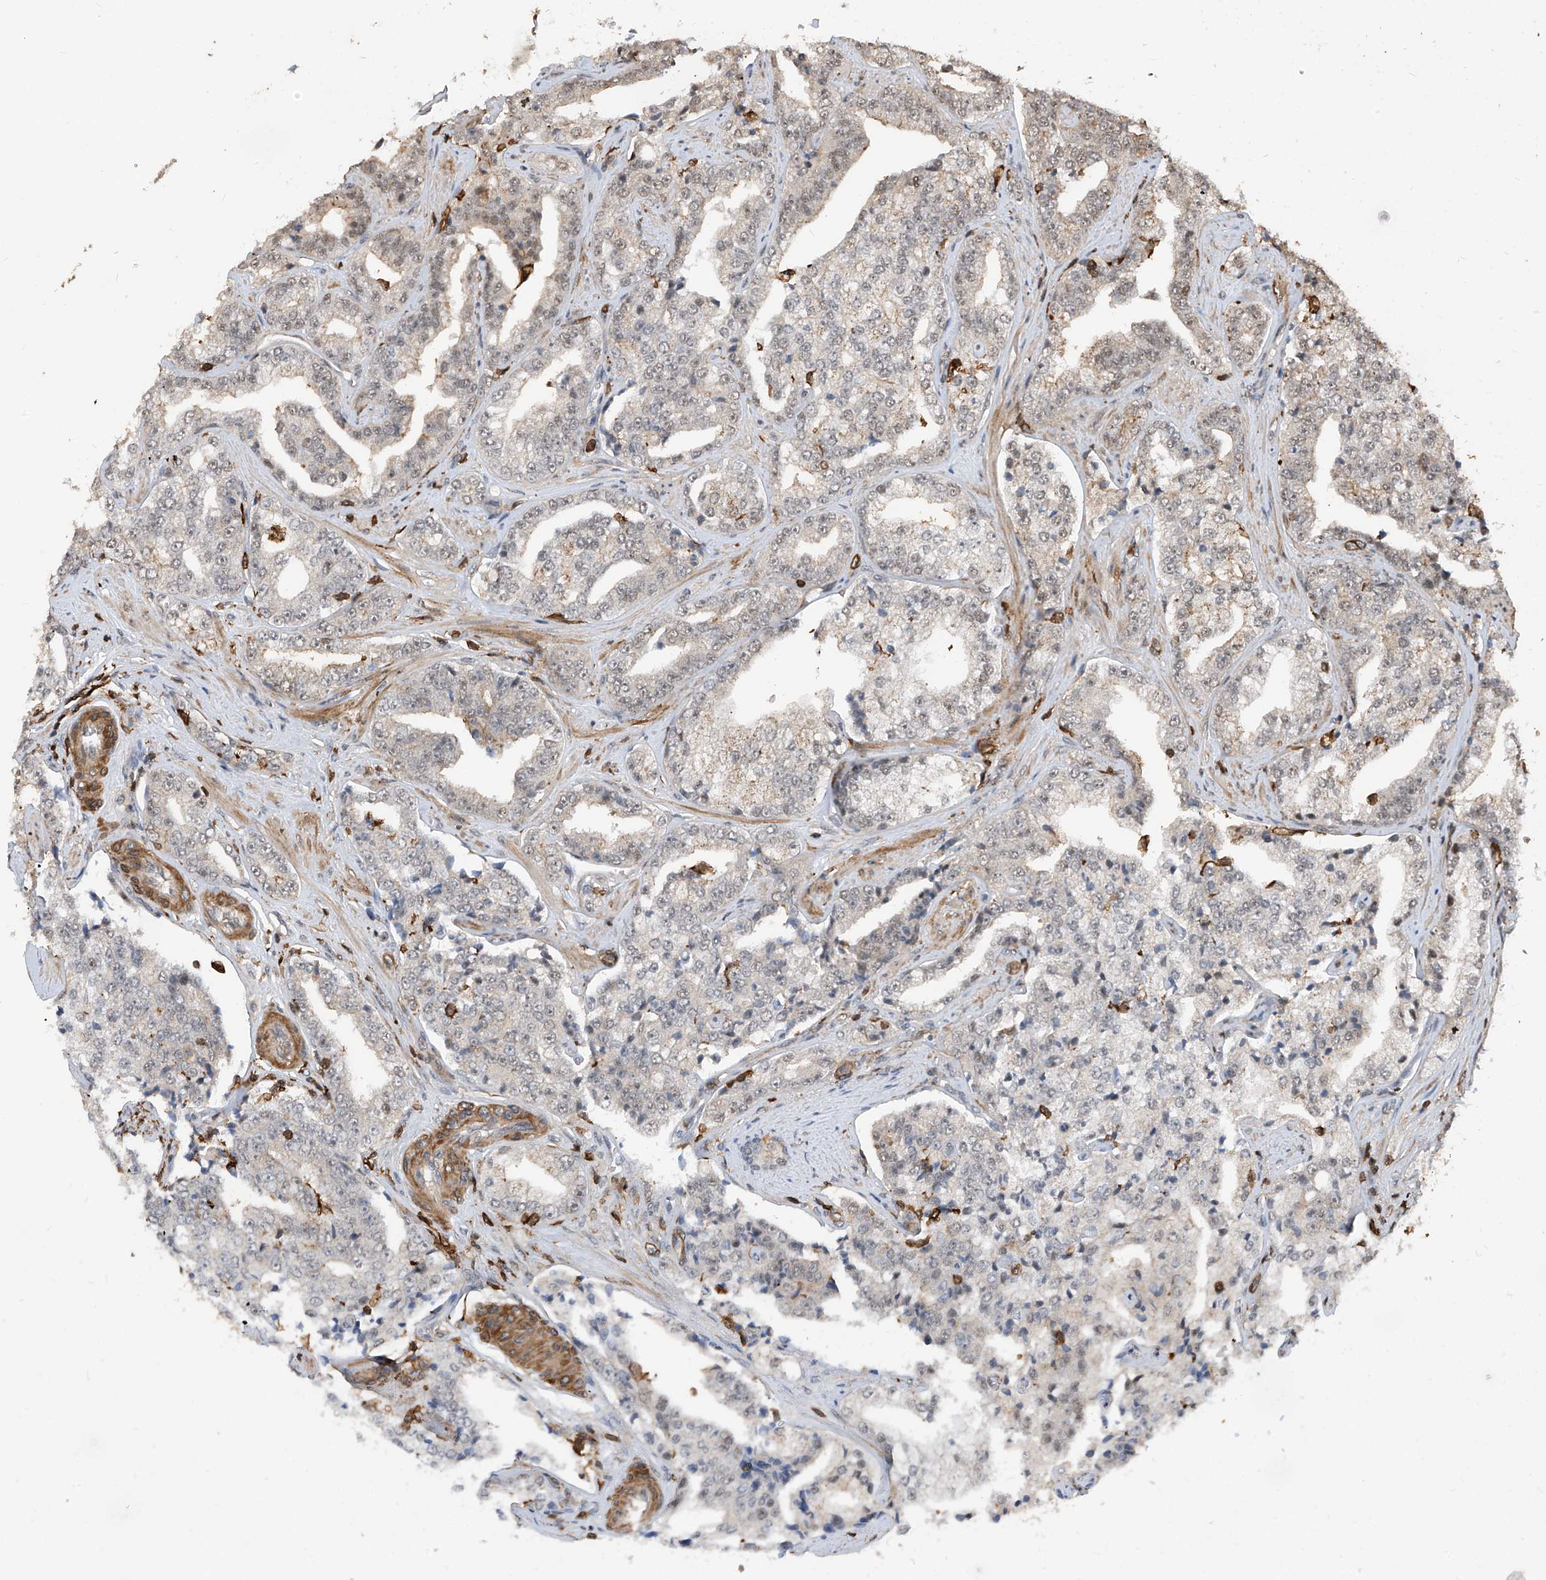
{"staining": {"intensity": "moderate", "quantity": "<25%", "location": "cytoplasmic/membranous"}, "tissue": "prostate cancer", "cell_type": "Tumor cells", "image_type": "cancer", "snomed": [{"axis": "morphology", "description": "Adenocarcinoma, High grade"}, {"axis": "topography", "description": "Prostate"}], "caption": "Tumor cells reveal low levels of moderate cytoplasmic/membranous expression in about <25% of cells in prostate cancer.", "gene": "MICAL1", "patient": {"sex": "male", "age": 71}}